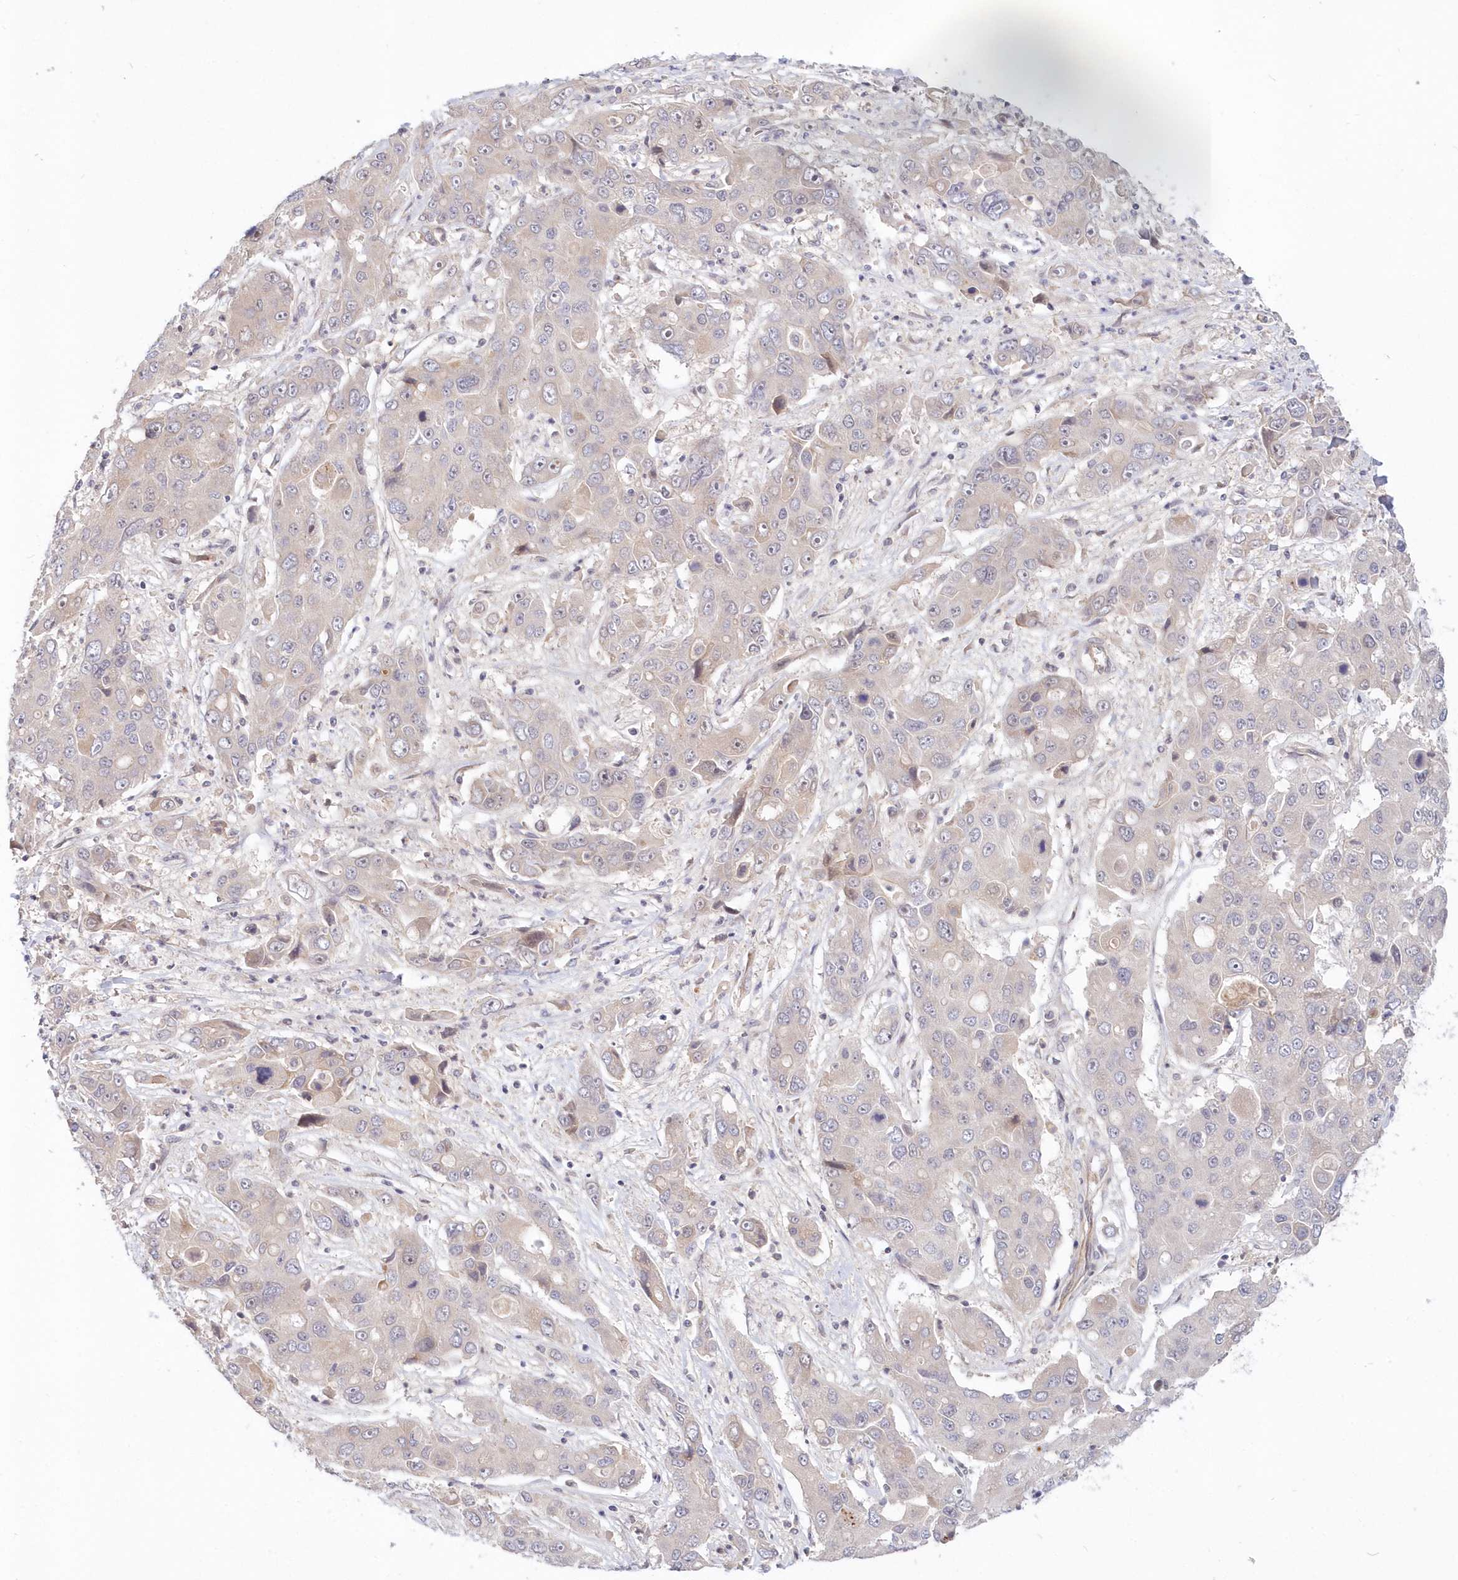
{"staining": {"intensity": "negative", "quantity": "none", "location": "none"}, "tissue": "liver cancer", "cell_type": "Tumor cells", "image_type": "cancer", "snomed": [{"axis": "morphology", "description": "Cholangiocarcinoma"}, {"axis": "topography", "description": "Liver"}], "caption": "DAB immunohistochemical staining of liver cancer (cholangiocarcinoma) reveals no significant expression in tumor cells.", "gene": "KATNA1", "patient": {"sex": "male", "age": 67}}